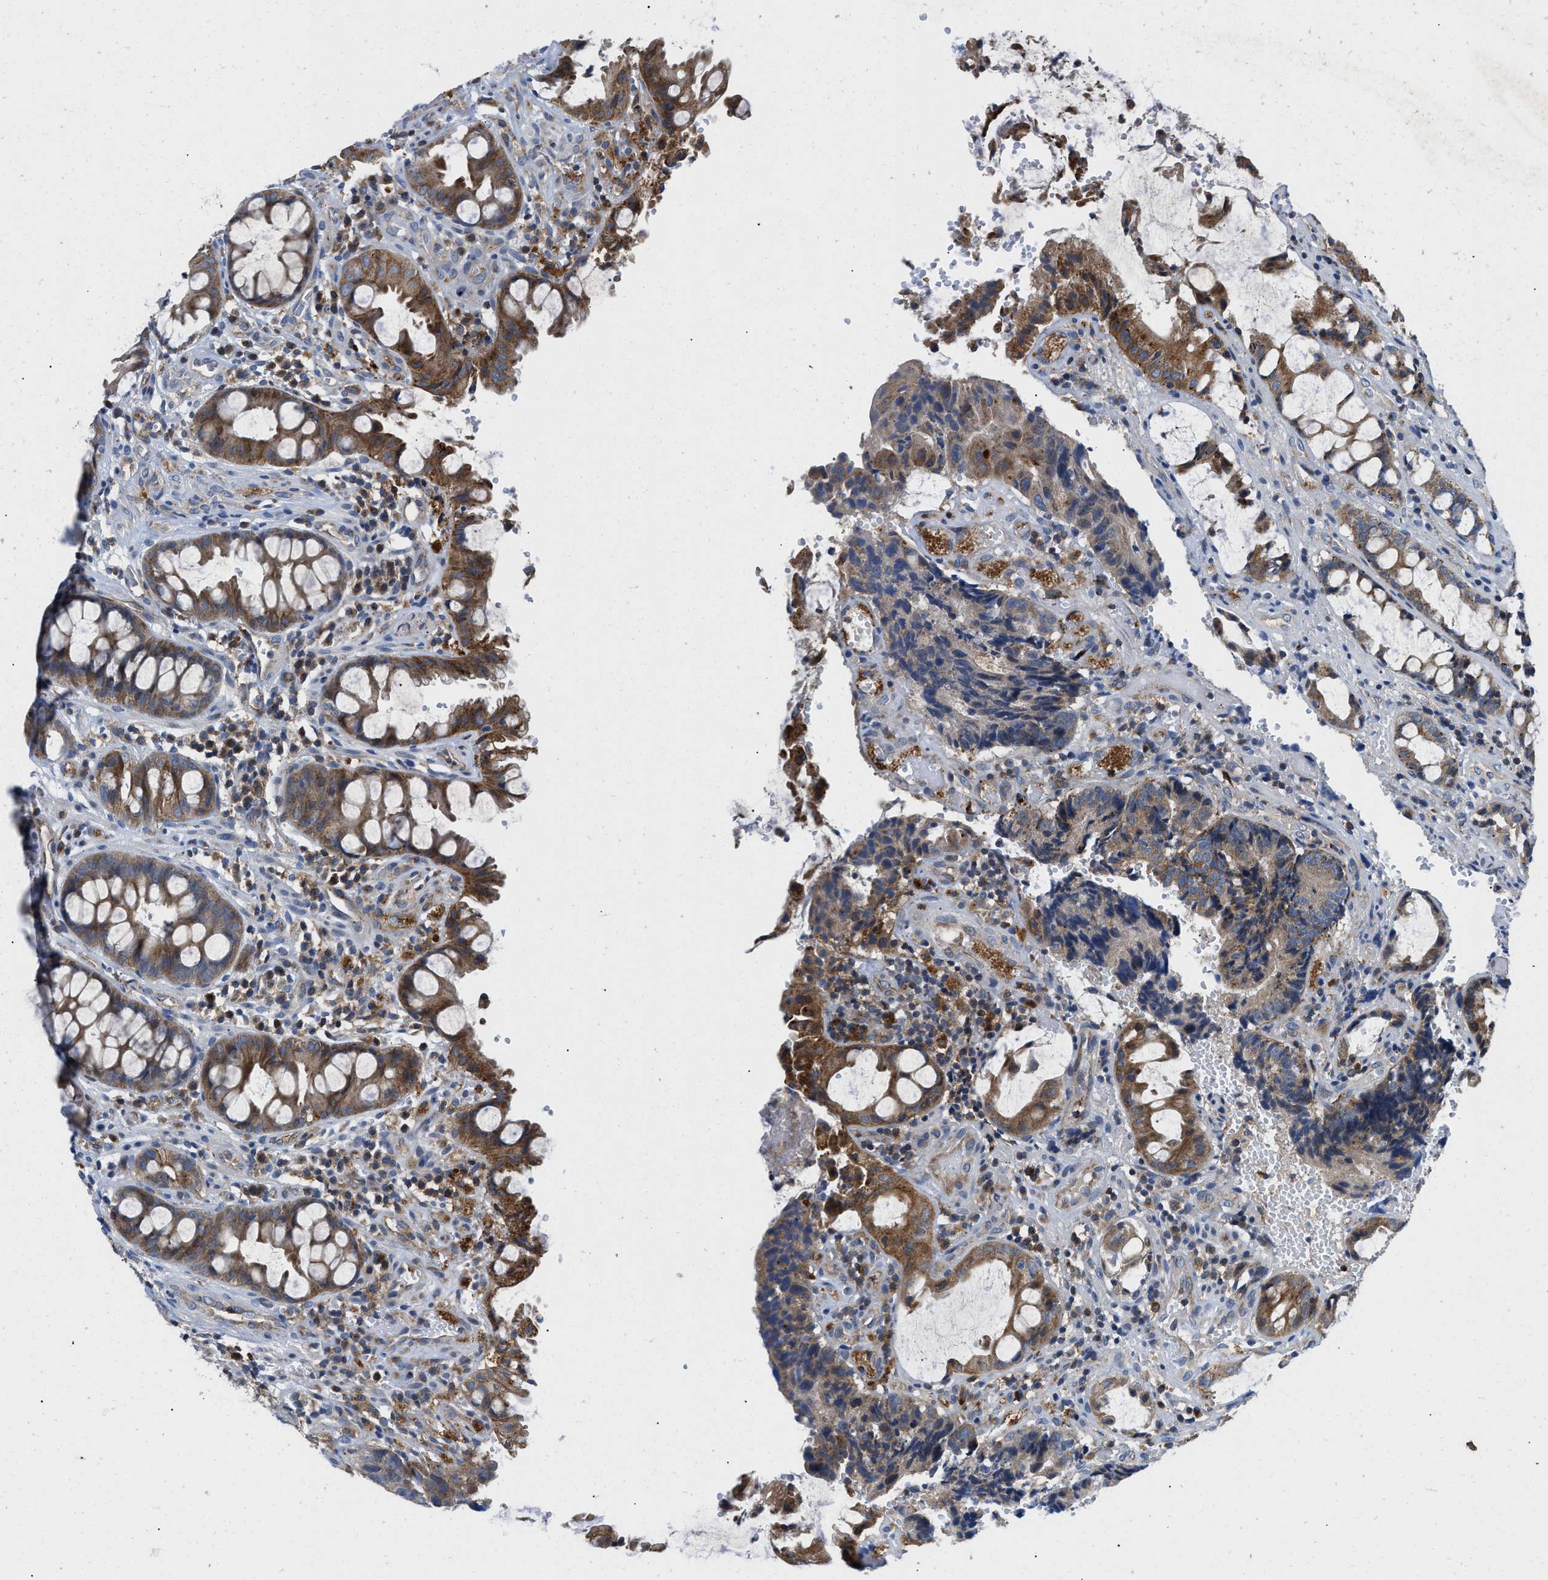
{"staining": {"intensity": "moderate", "quantity": ">75%", "location": "cytoplasmic/membranous"}, "tissue": "colorectal cancer", "cell_type": "Tumor cells", "image_type": "cancer", "snomed": [{"axis": "morphology", "description": "Adenocarcinoma, NOS"}, {"axis": "topography", "description": "Colon"}], "caption": "Immunohistochemistry image of neoplastic tissue: human colorectal cancer stained using immunohistochemistry reveals medium levels of moderate protein expression localized specifically in the cytoplasmic/membranous of tumor cells, appearing as a cytoplasmic/membranous brown color.", "gene": "ENPP4", "patient": {"sex": "female", "age": 57}}